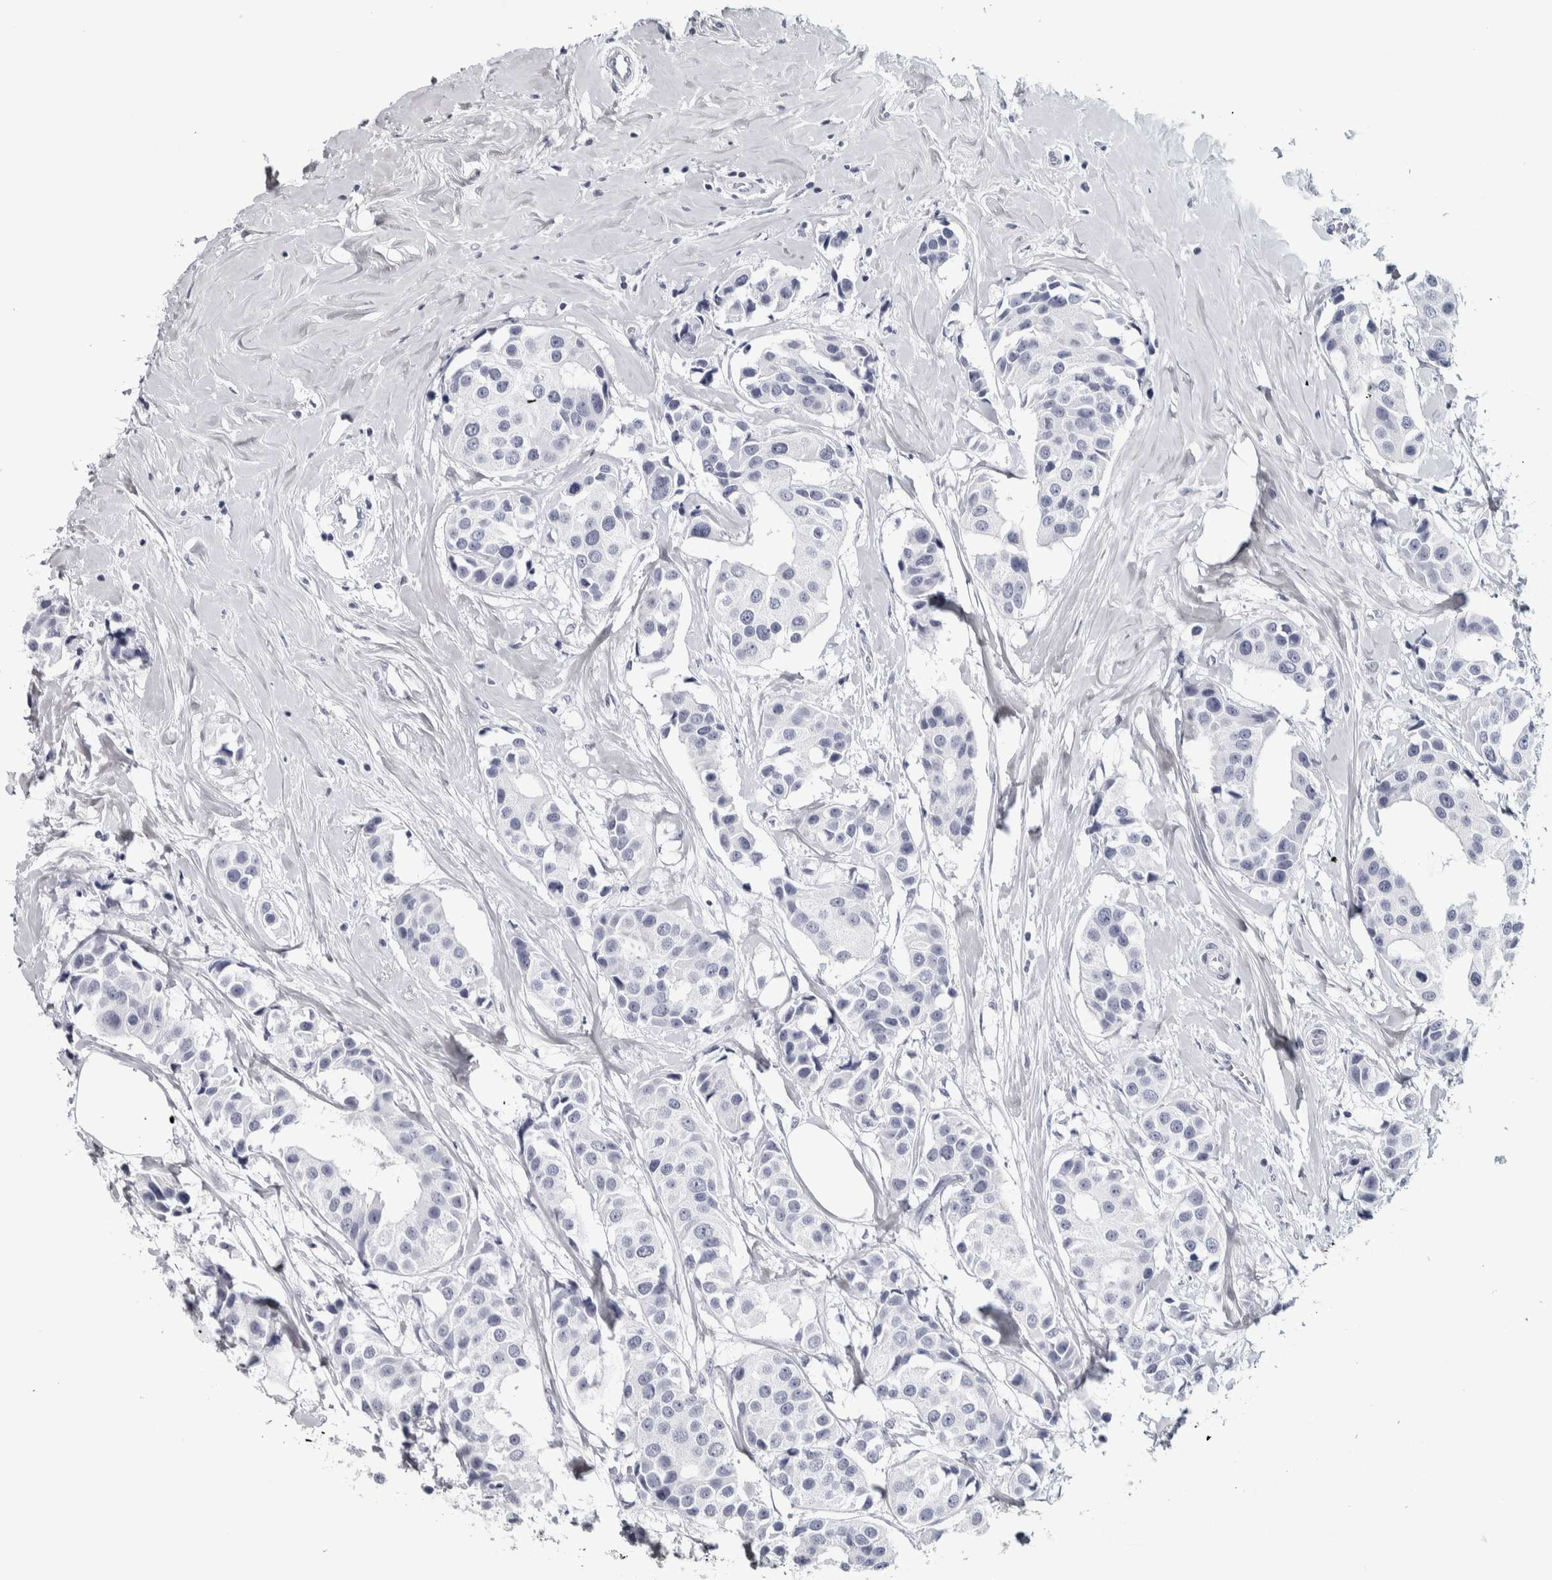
{"staining": {"intensity": "negative", "quantity": "none", "location": "none"}, "tissue": "breast cancer", "cell_type": "Tumor cells", "image_type": "cancer", "snomed": [{"axis": "morphology", "description": "Normal tissue, NOS"}, {"axis": "morphology", "description": "Duct carcinoma"}, {"axis": "topography", "description": "Breast"}], "caption": "High power microscopy image of an IHC photomicrograph of breast cancer, revealing no significant positivity in tumor cells.", "gene": "NECAB1", "patient": {"sex": "female", "age": 39}}